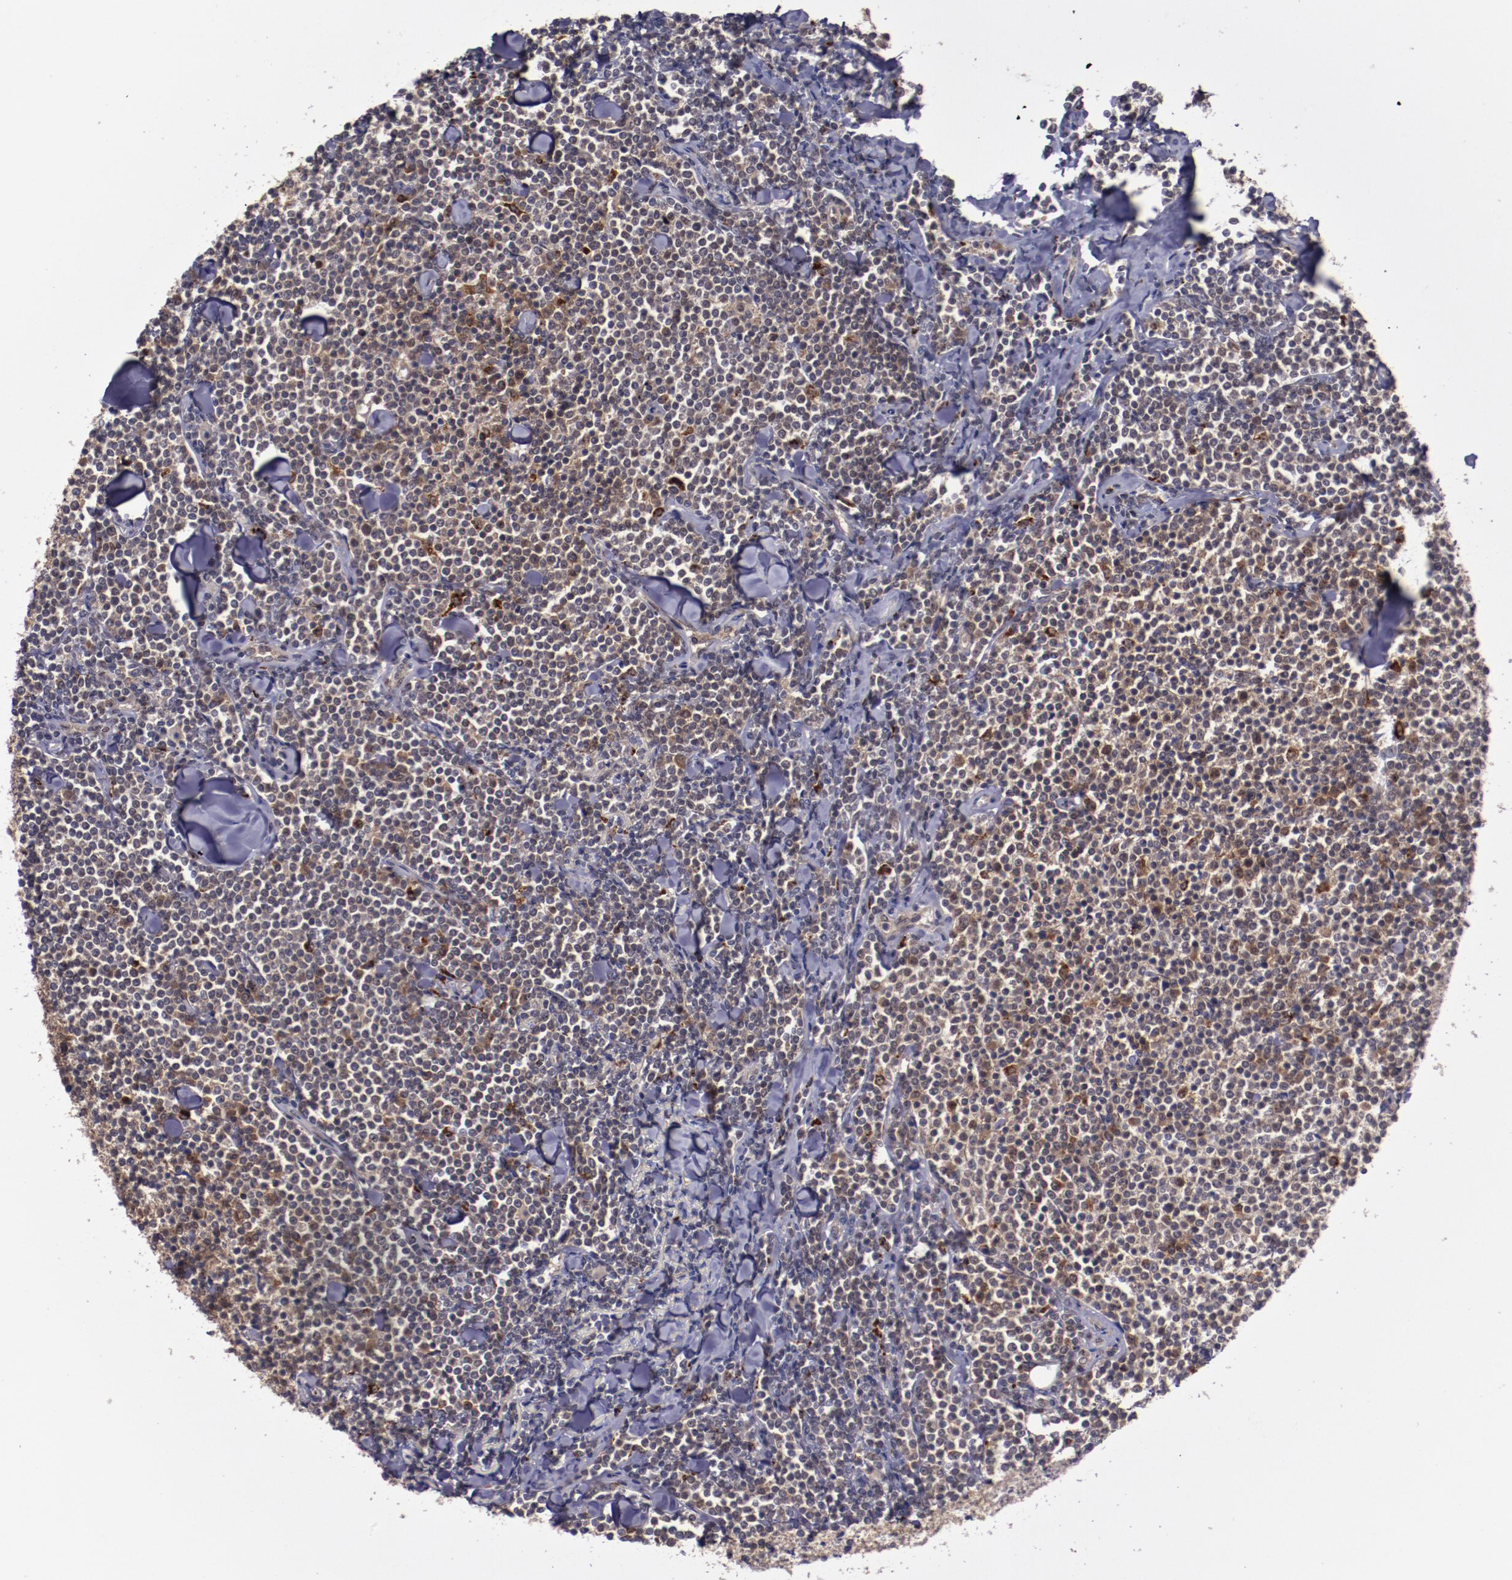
{"staining": {"intensity": "moderate", "quantity": "<25%", "location": "cytoplasmic/membranous"}, "tissue": "lymphoma", "cell_type": "Tumor cells", "image_type": "cancer", "snomed": [{"axis": "morphology", "description": "Malignant lymphoma, non-Hodgkin's type, Low grade"}, {"axis": "topography", "description": "Soft tissue"}], "caption": "Immunohistochemistry (IHC) of low-grade malignant lymphoma, non-Hodgkin's type shows low levels of moderate cytoplasmic/membranous staining in about <25% of tumor cells. Ihc stains the protein in brown and the nuclei are stained blue.", "gene": "FTSJ1", "patient": {"sex": "male", "age": 92}}